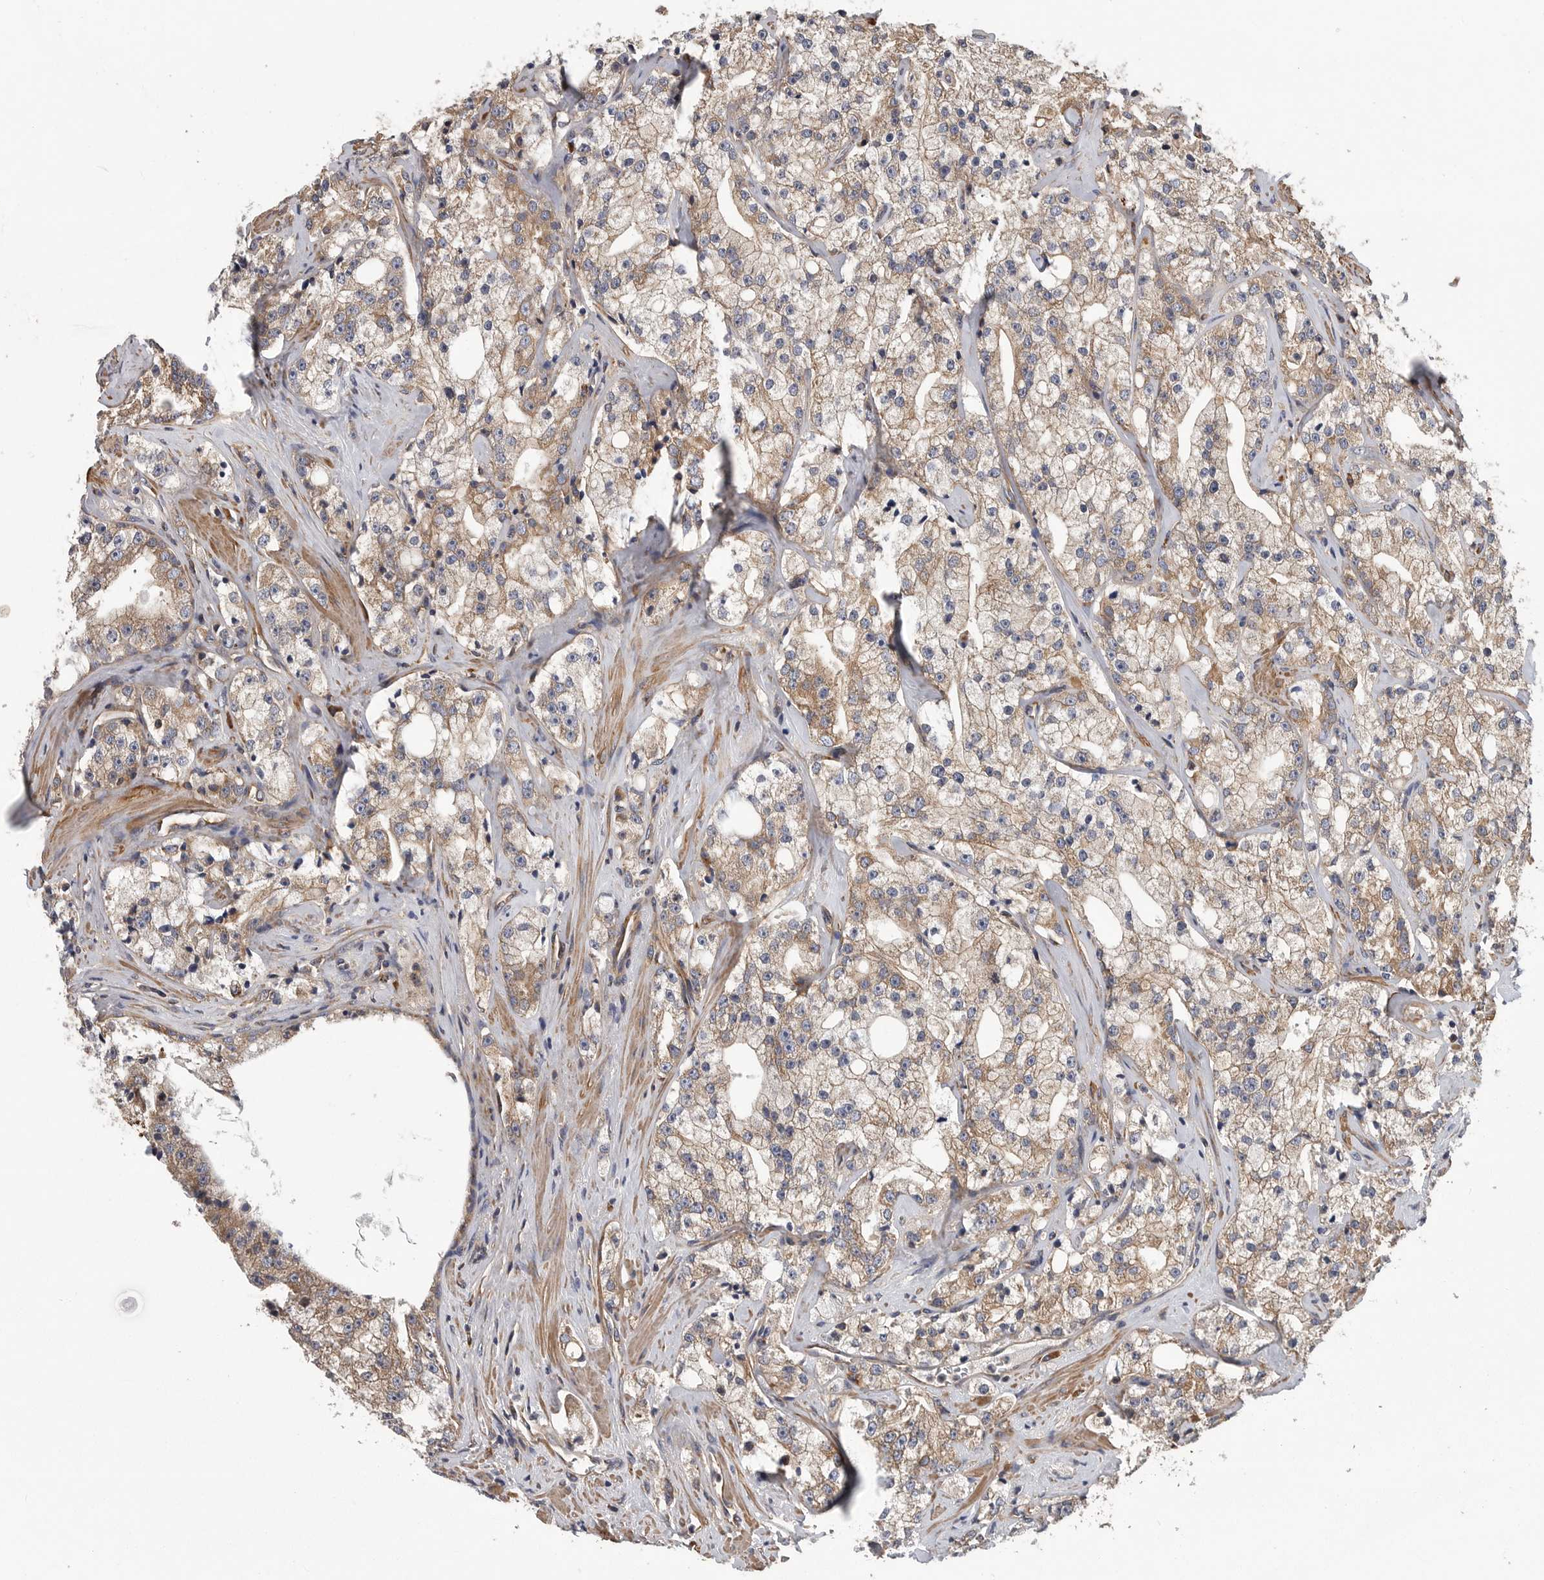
{"staining": {"intensity": "weak", "quantity": ">75%", "location": "cytoplasmic/membranous"}, "tissue": "prostate cancer", "cell_type": "Tumor cells", "image_type": "cancer", "snomed": [{"axis": "morphology", "description": "Adenocarcinoma, High grade"}, {"axis": "topography", "description": "Prostate"}], "caption": "The histopathology image reveals immunohistochemical staining of high-grade adenocarcinoma (prostate). There is weak cytoplasmic/membranous expression is appreciated in approximately >75% of tumor cells.", "gene": "OXR1", "patient": {"sex": "male", "age": 64}}